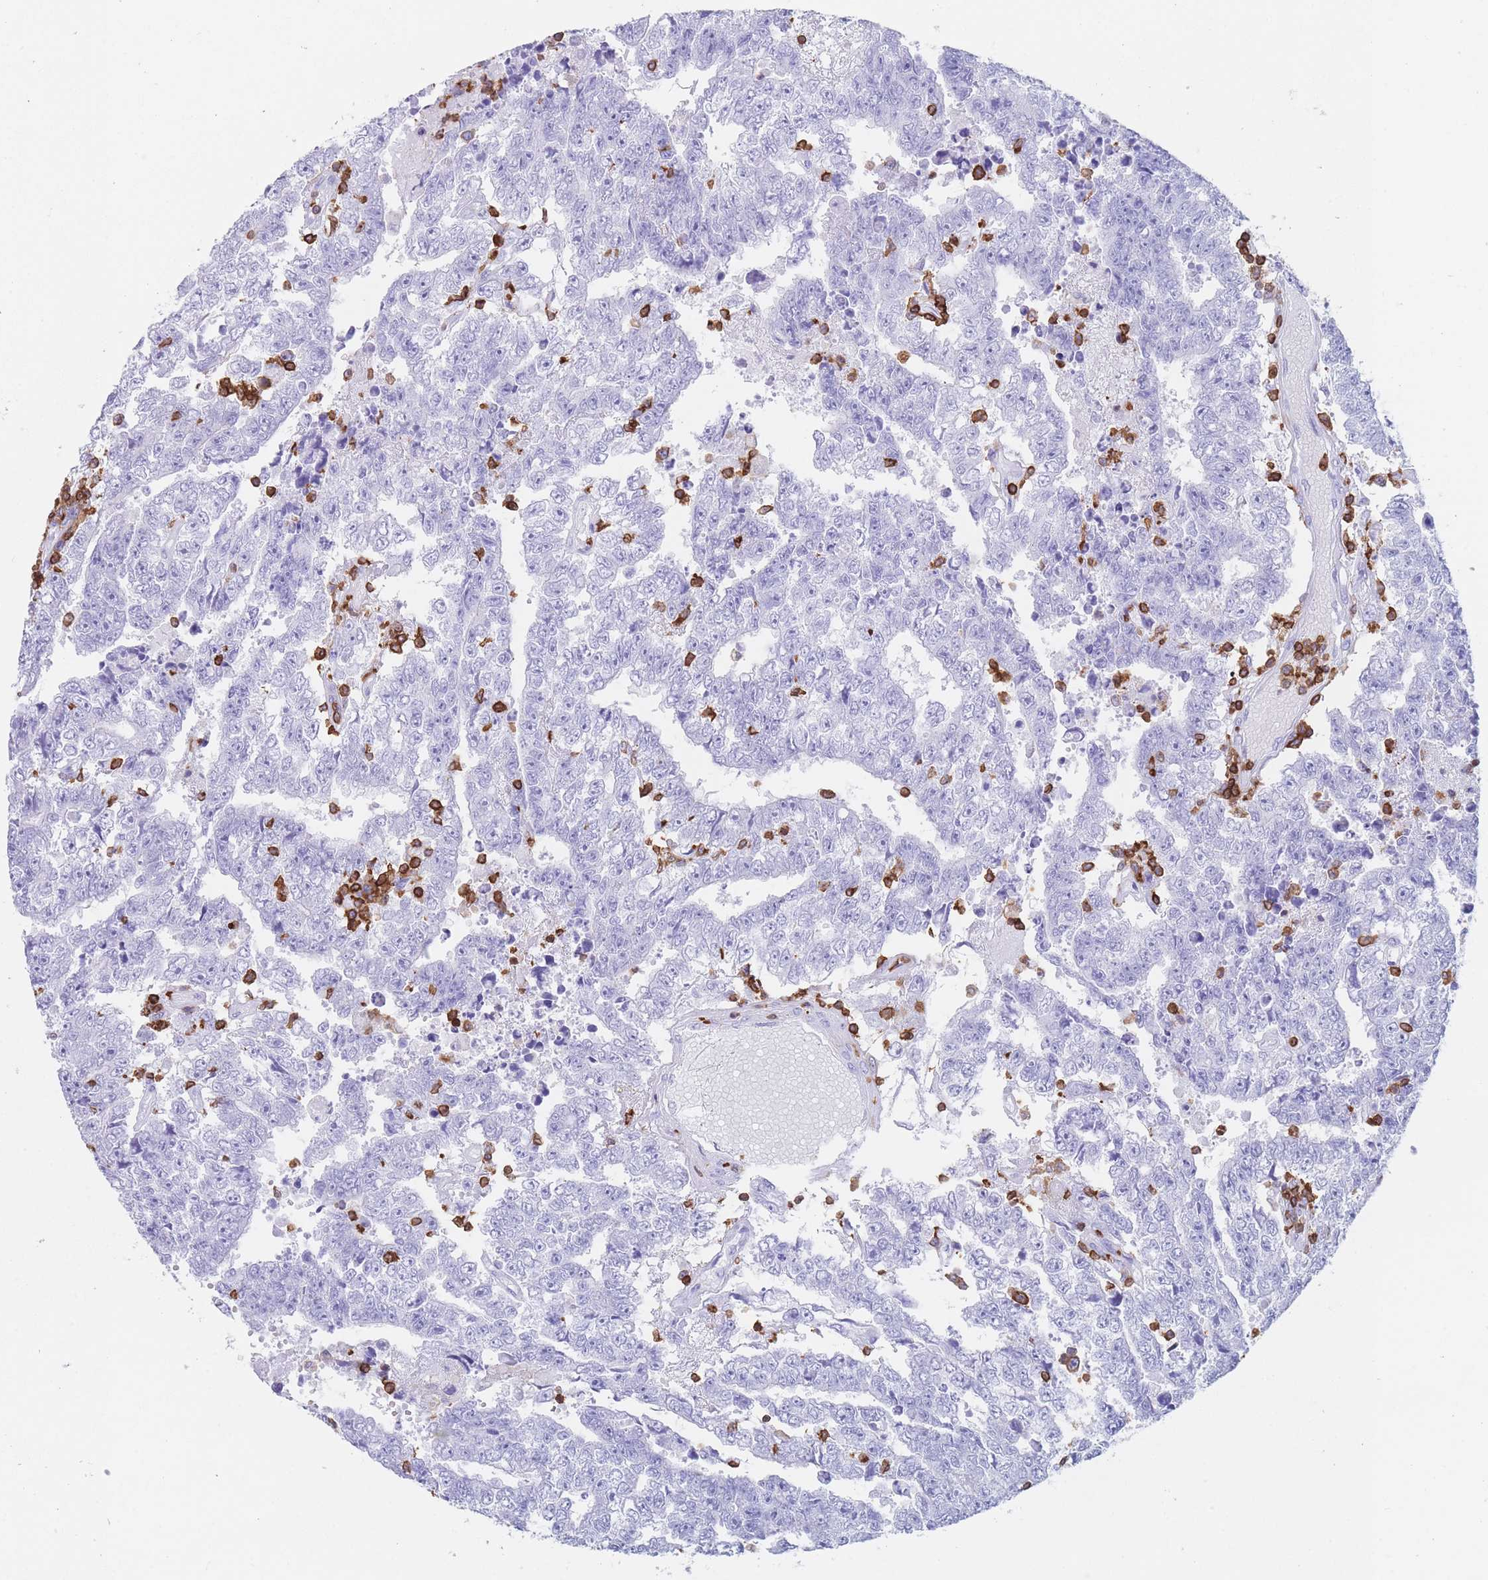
{"staining": {"intensity": "negative", "quantity": "none", "location": "none"}, "tissue": "testis cancer", "cell_type": "Tumor cells", "image_type": "cancer", "snomed": [{"axis": "morphology", "description": "Carcinoma, Embryonal, NOS"}, {"axis": "topography", "description": "Testis"}], "caption": "Human embryonal carcinoma (testis) stained for a protein using immunohistochemistry (IHC) shows no staining in tumor cells.", "gene": "CORO1A", "patient": {"sex": "male", "age": 25}}